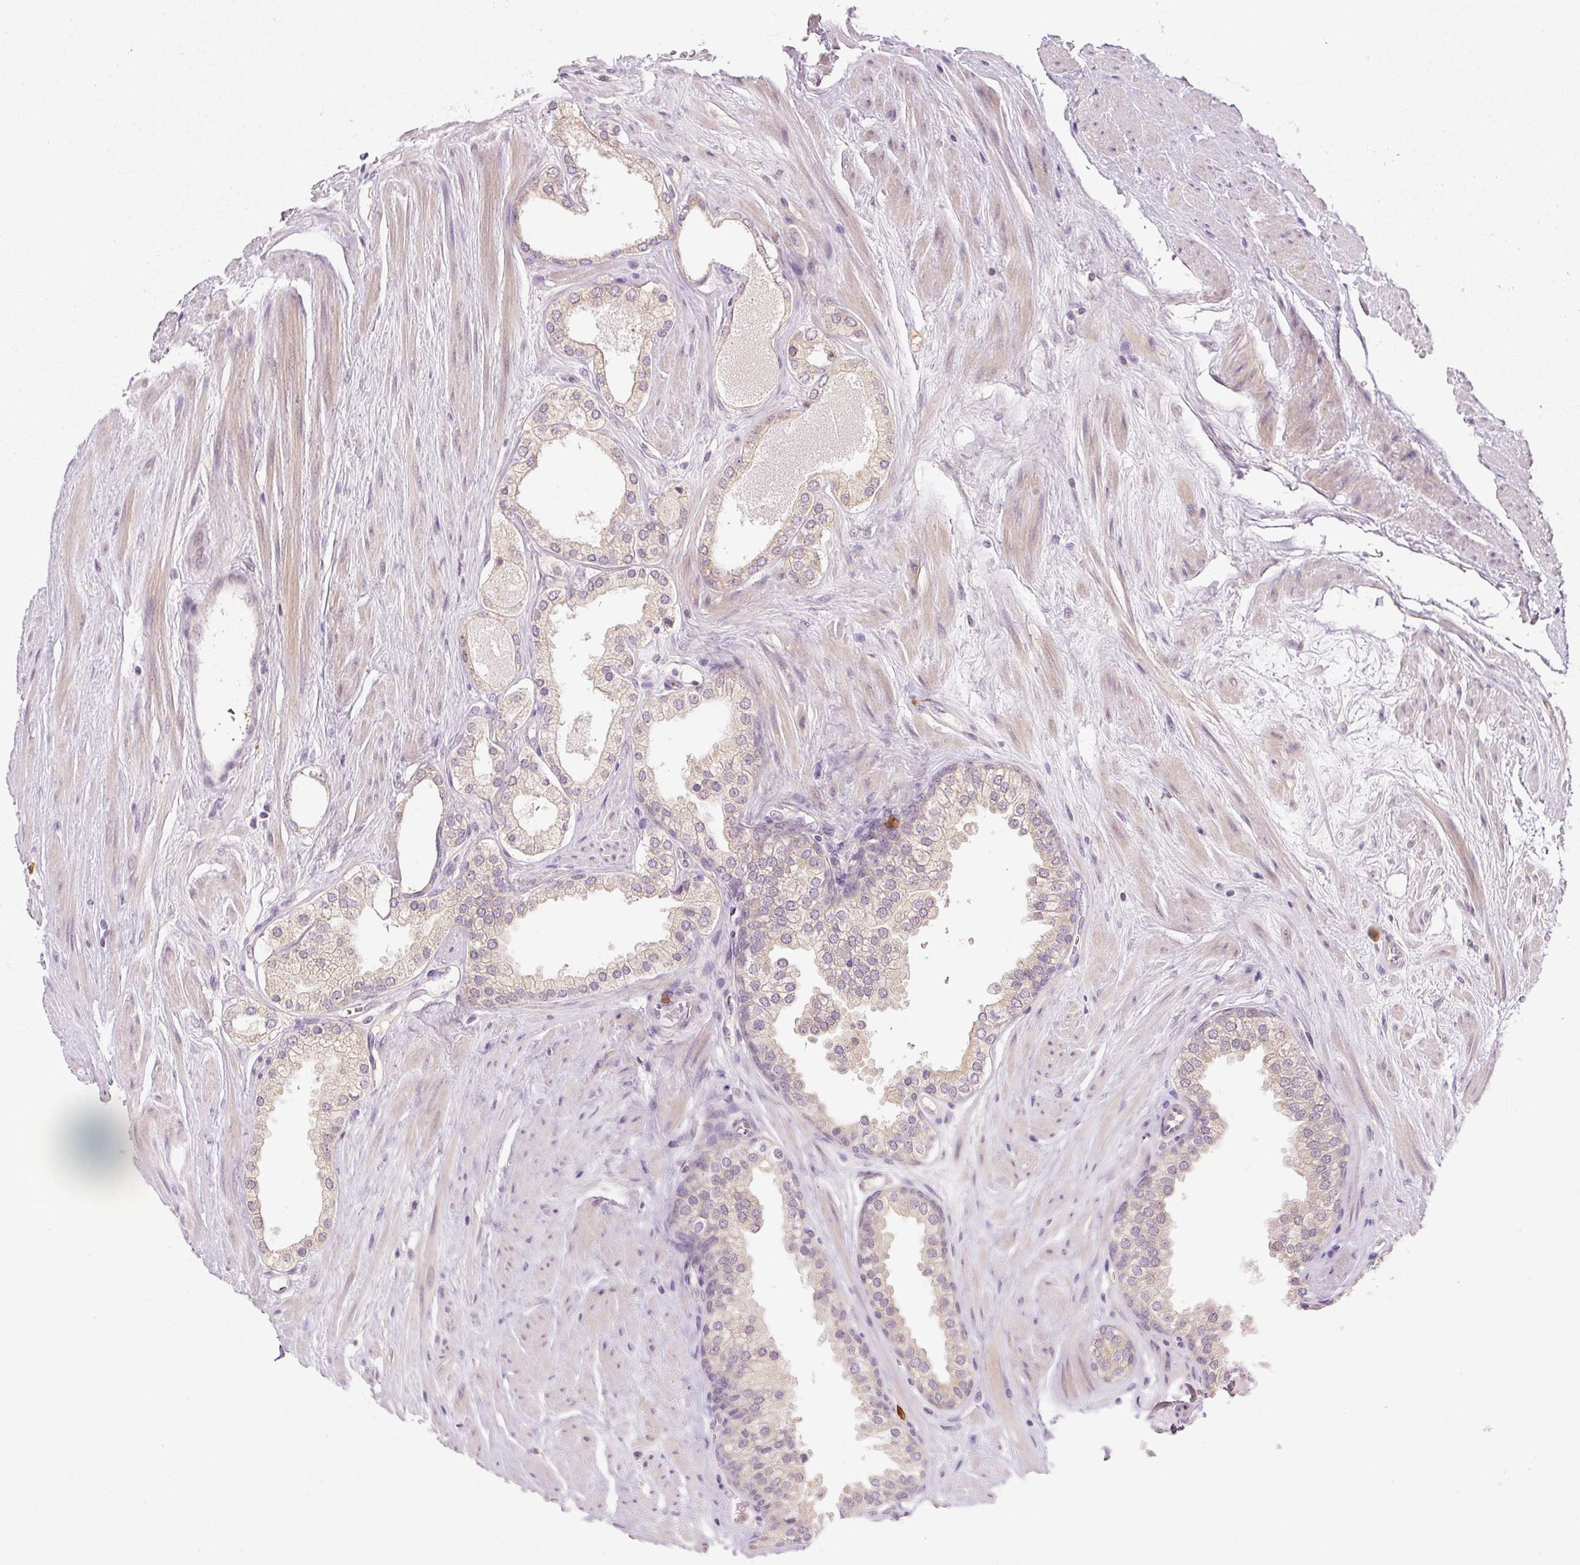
{"staining": {"intensity": "negative", "quantity": "none", "location": "none"}, "tissue": "prostate cancer", "cell_type": "Tumor cells", "image_type": "cancer", "snomed": [{"axis": "morphology", "description": "Adenocarcinoma, Low grade"}, {"axis": "topography", "description": "Prostate"}], "caption": "Immunohistochemical staining of adenocarcinoma (low-grade) (prostate) demonstrates no significant expression in tumor cells.", "gene": "CTTNBP2", "patient": {"sex": "male", "age": 42}}